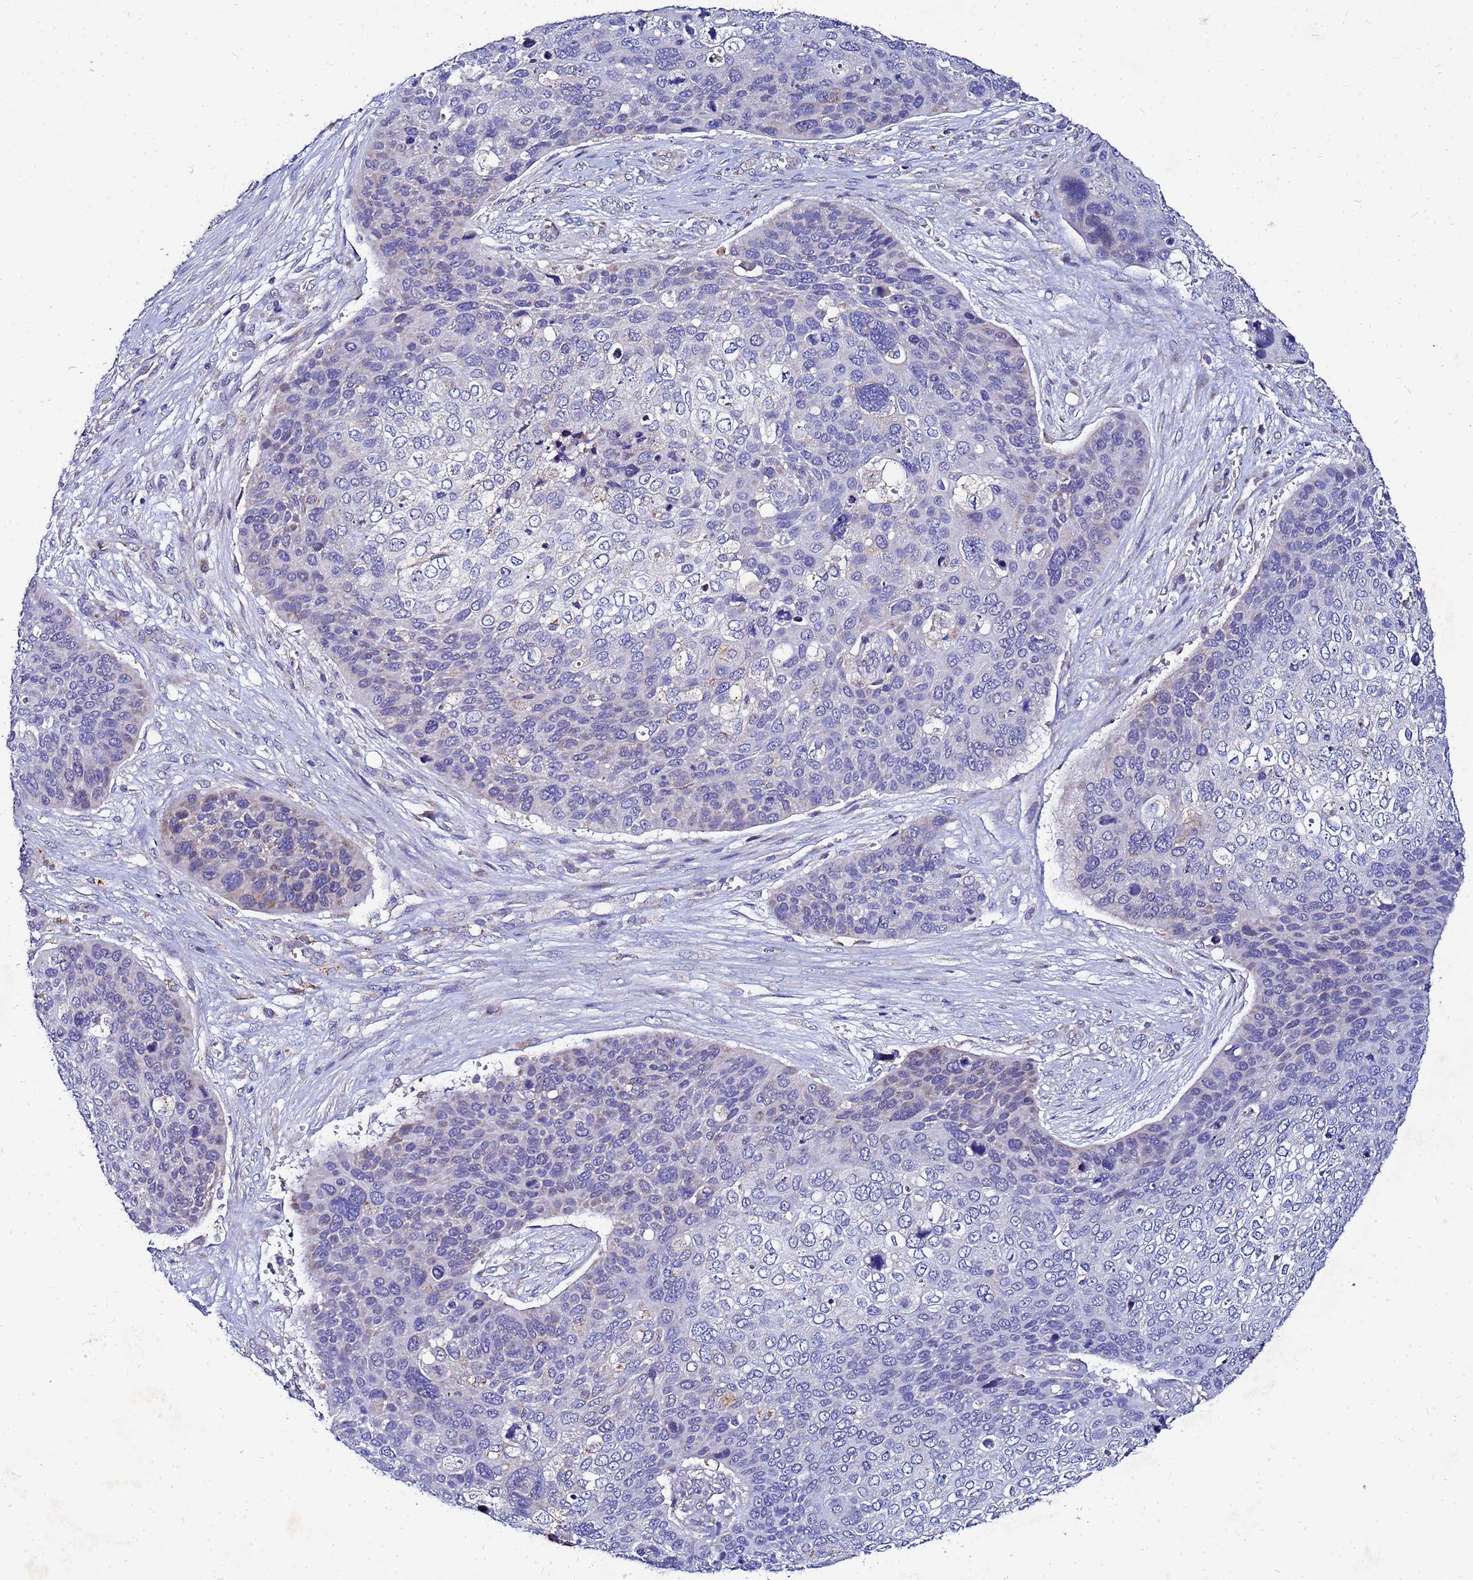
{"staining": {"intensity": "moderate", "quantity": "<25%", "location": "cytoplasmic/membranous"}, "tissue": "skin cancer", "cell_type": "Tumor cells", "image_type": "cancer", "snomed": [{"axis": "morphology", "description": "Basal cell carcinoma"}, {"axis": "topography", "description": "Skin"}], "caption": "Approximately <25% of tumor cells in human skin basal cell carcinoma display moderate cytoplasmic/membranous protein staining as visualized by brown immunohistochemical staining.", "gene": "FAHD2A", "patient": {"sex": "female", "age": 74}}